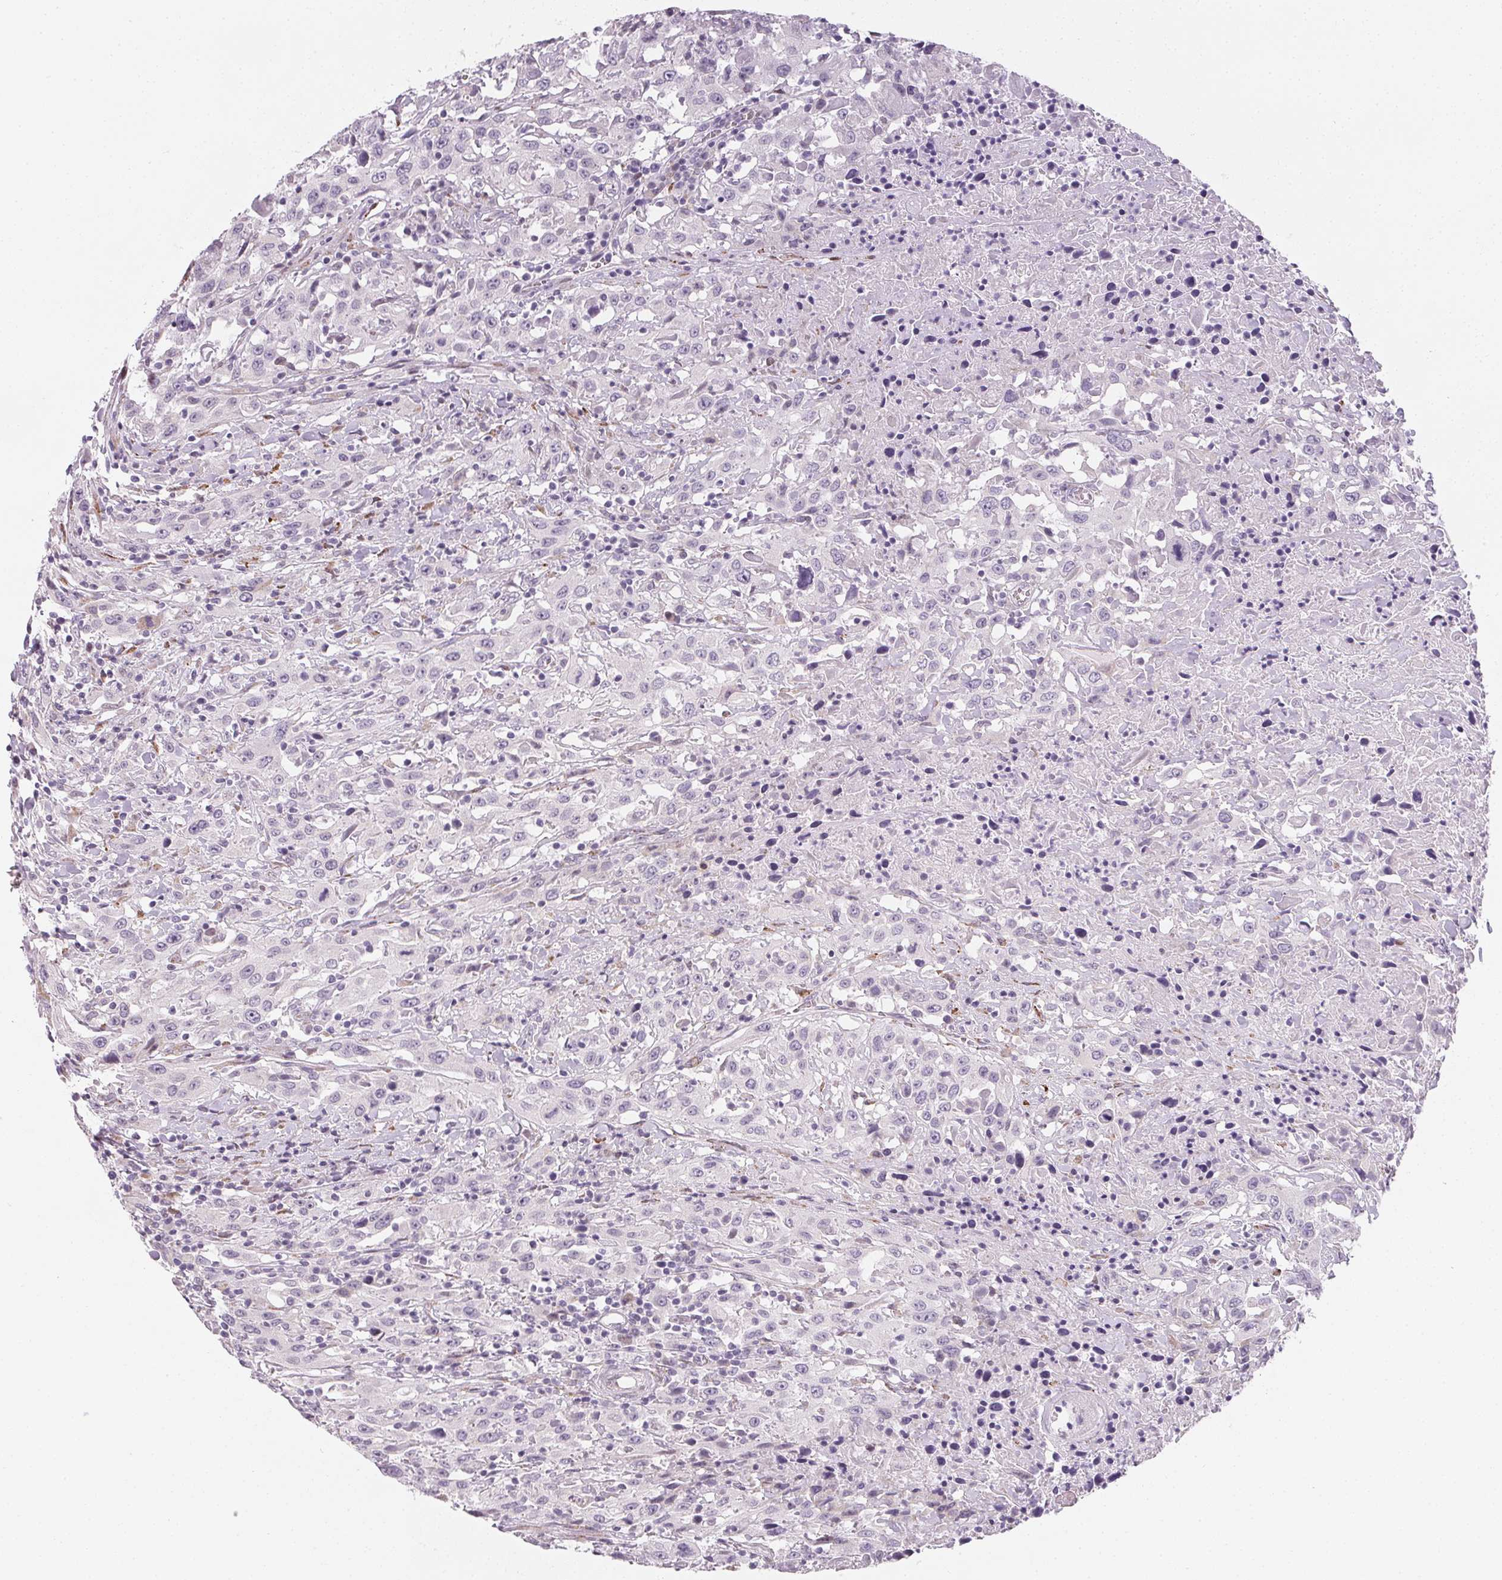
{"staining": {"intensity": "negative", "quantity": "none", "location": "none"}, "tissue": "urothelial cancer", "cell_type": "Tumor cells", "image_type": "cancer", "snomed": [{"axis": "morphology", "description": "Urothelial carcinoma, High grade"}, {"axis": "topography", "description": "Urinary bladder"}], "caption": "This is an immunohistochemistry (IHC) image of urothelial cancer. There is no staining in tumor cells.", "gene": "CCDC96", "patient": {"sex": "male", "age": 61}}